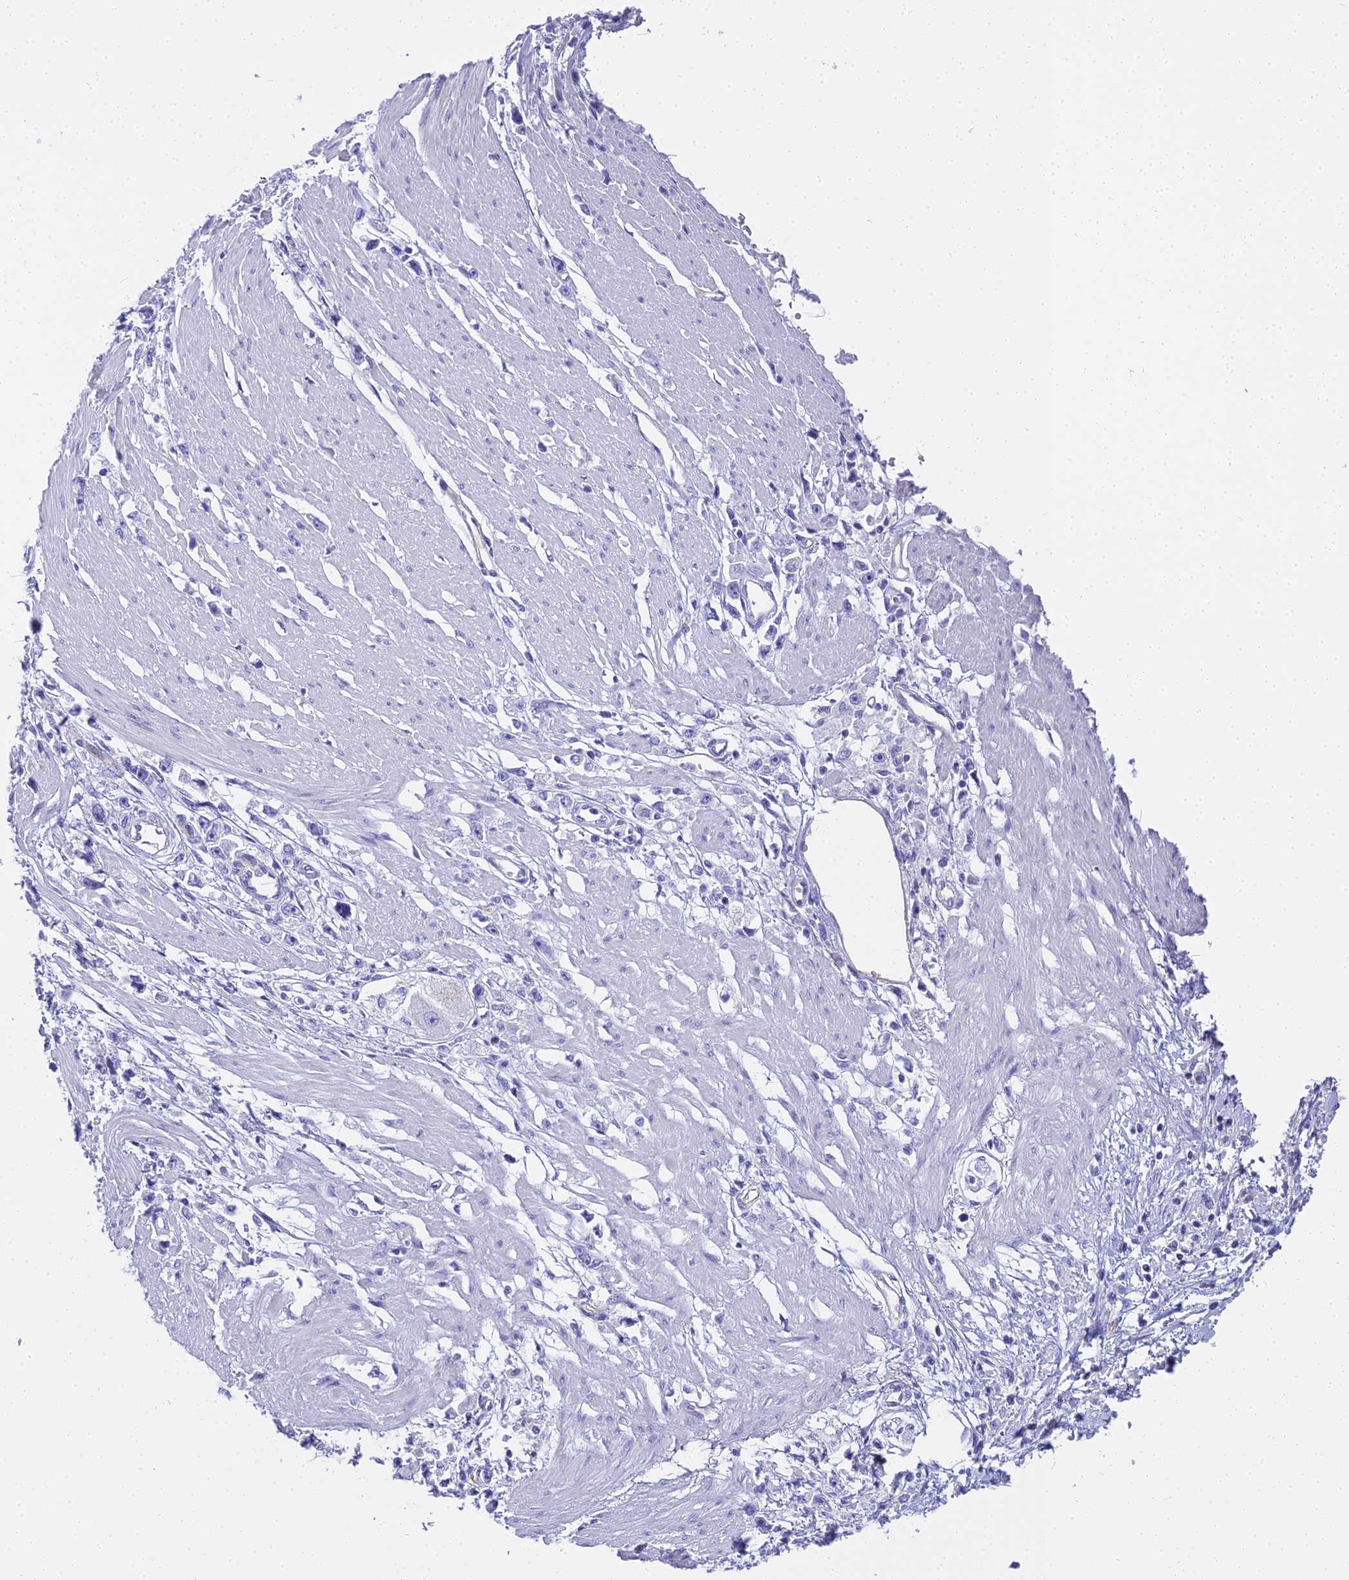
{"staining": {"intensity": "negative", "quantity": "none", "location": "none"}, "tissue": "stomach cancer", "cell_type": "Tumor cells", "image_type": "cancer", "snomed": [{"axis": "morphology", "description": "Adenocarcinoma, NOS"}, {"axis": "topography", "description": "Stomach"}], "caption": "A high-resolution photomicrograph shows IHC staining of adenocarcinoma (stomach), which shows no significant positivity in tumor cells.", "gene": "NINJ1", "patient": {"sex": "female", "age": 59}}